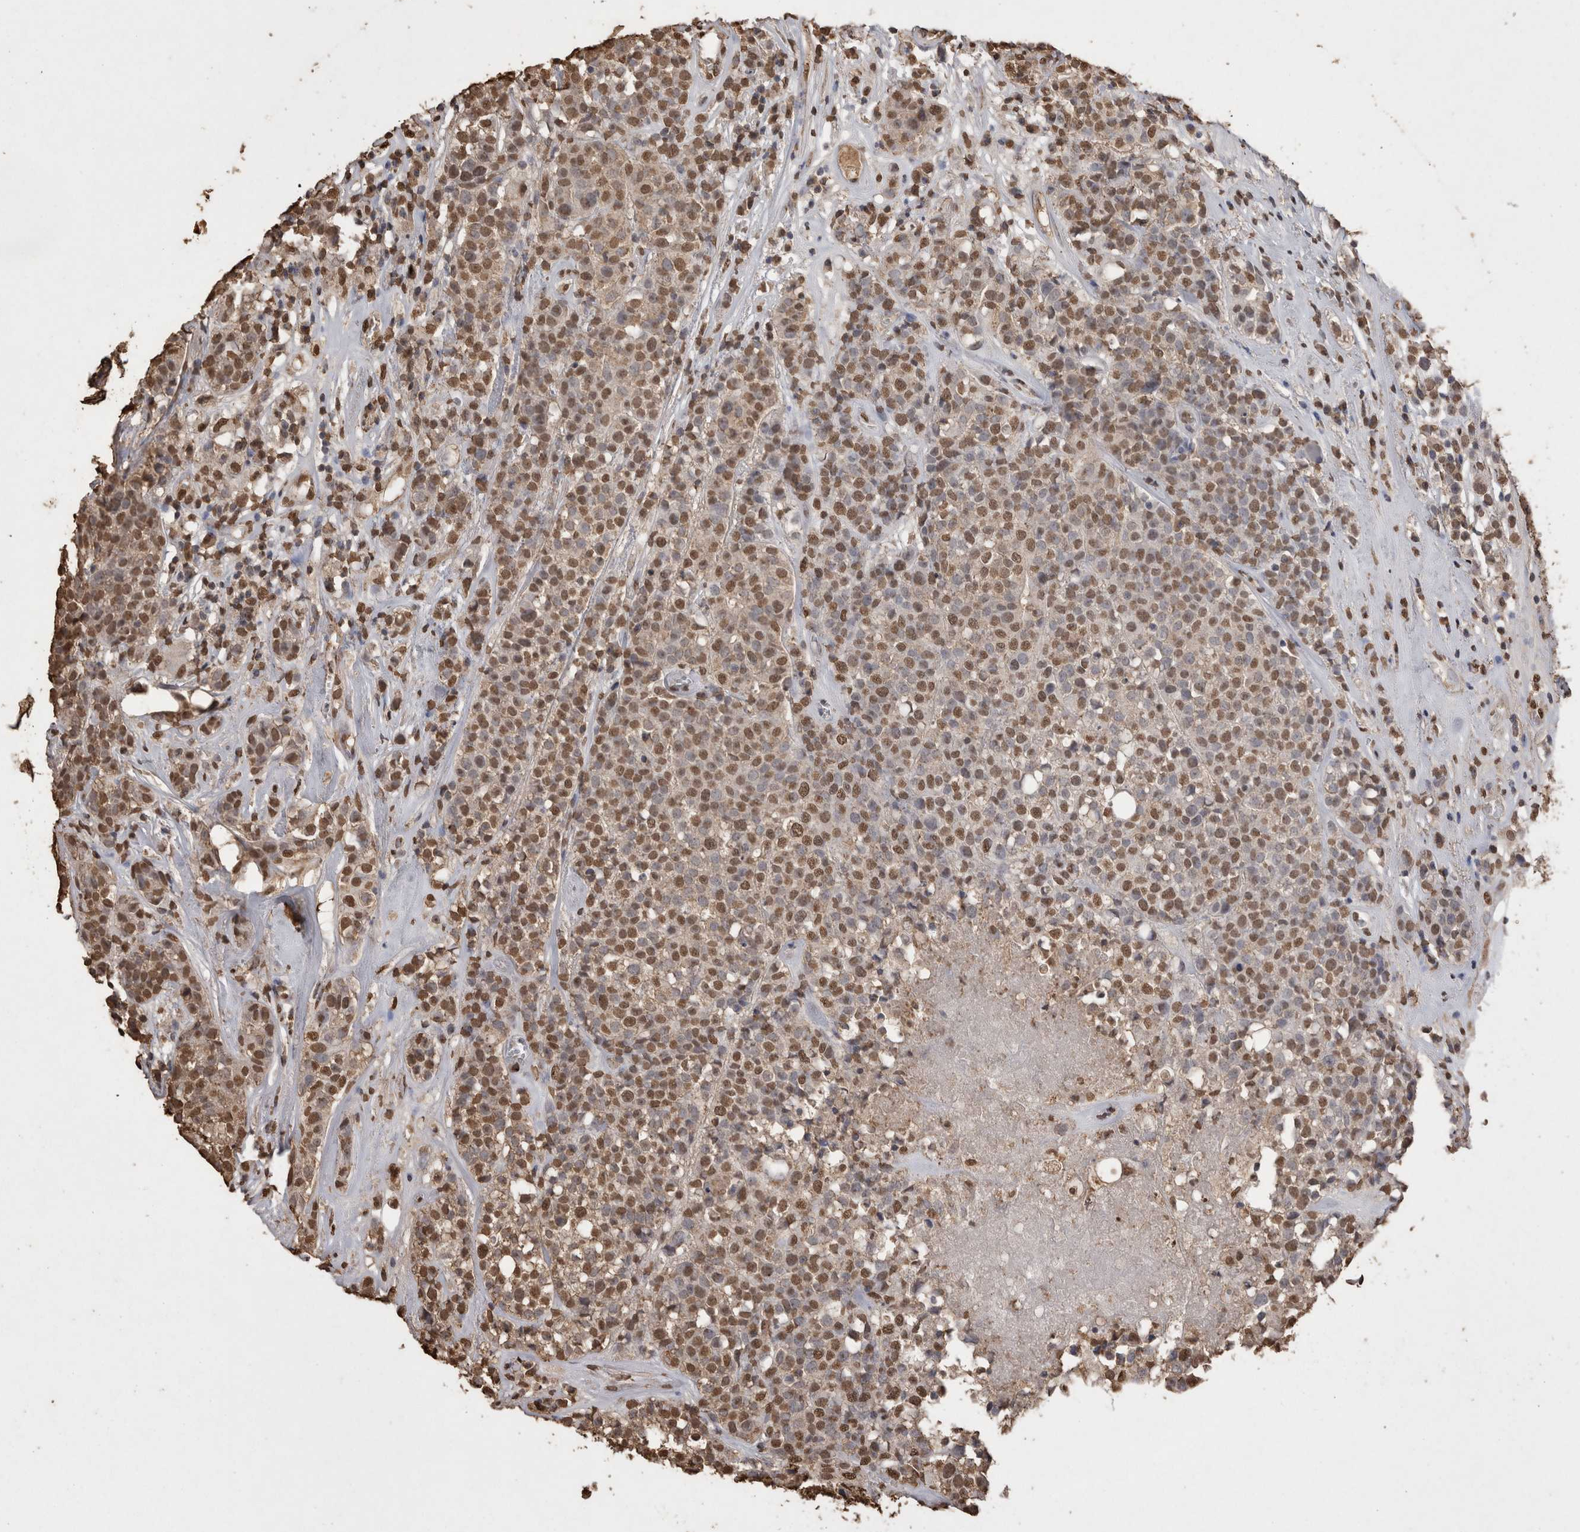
{"staining": {"intensity": "moderate", "quantity": ">75%", "location": "nuclear"}, "tissue": "head and neck cancer", "cell_type": "Tumor cells", "image_type": "cancer", "snomed": [{"axis": "morphology", "description": "Adenocarcinoma, NOS"}, {"axis": "topography", "description": "Salivary gland"}, {"axis": "topography", "description": "Head-Neck"}], "caption": "The immunohistochemical stain highlights moderate nuclear staining in tumor cells of head and neck cancer (adenocarcinoma) tissue.", "gene": "POU5F1", "patient": {"sex": "female", "age": 65}}